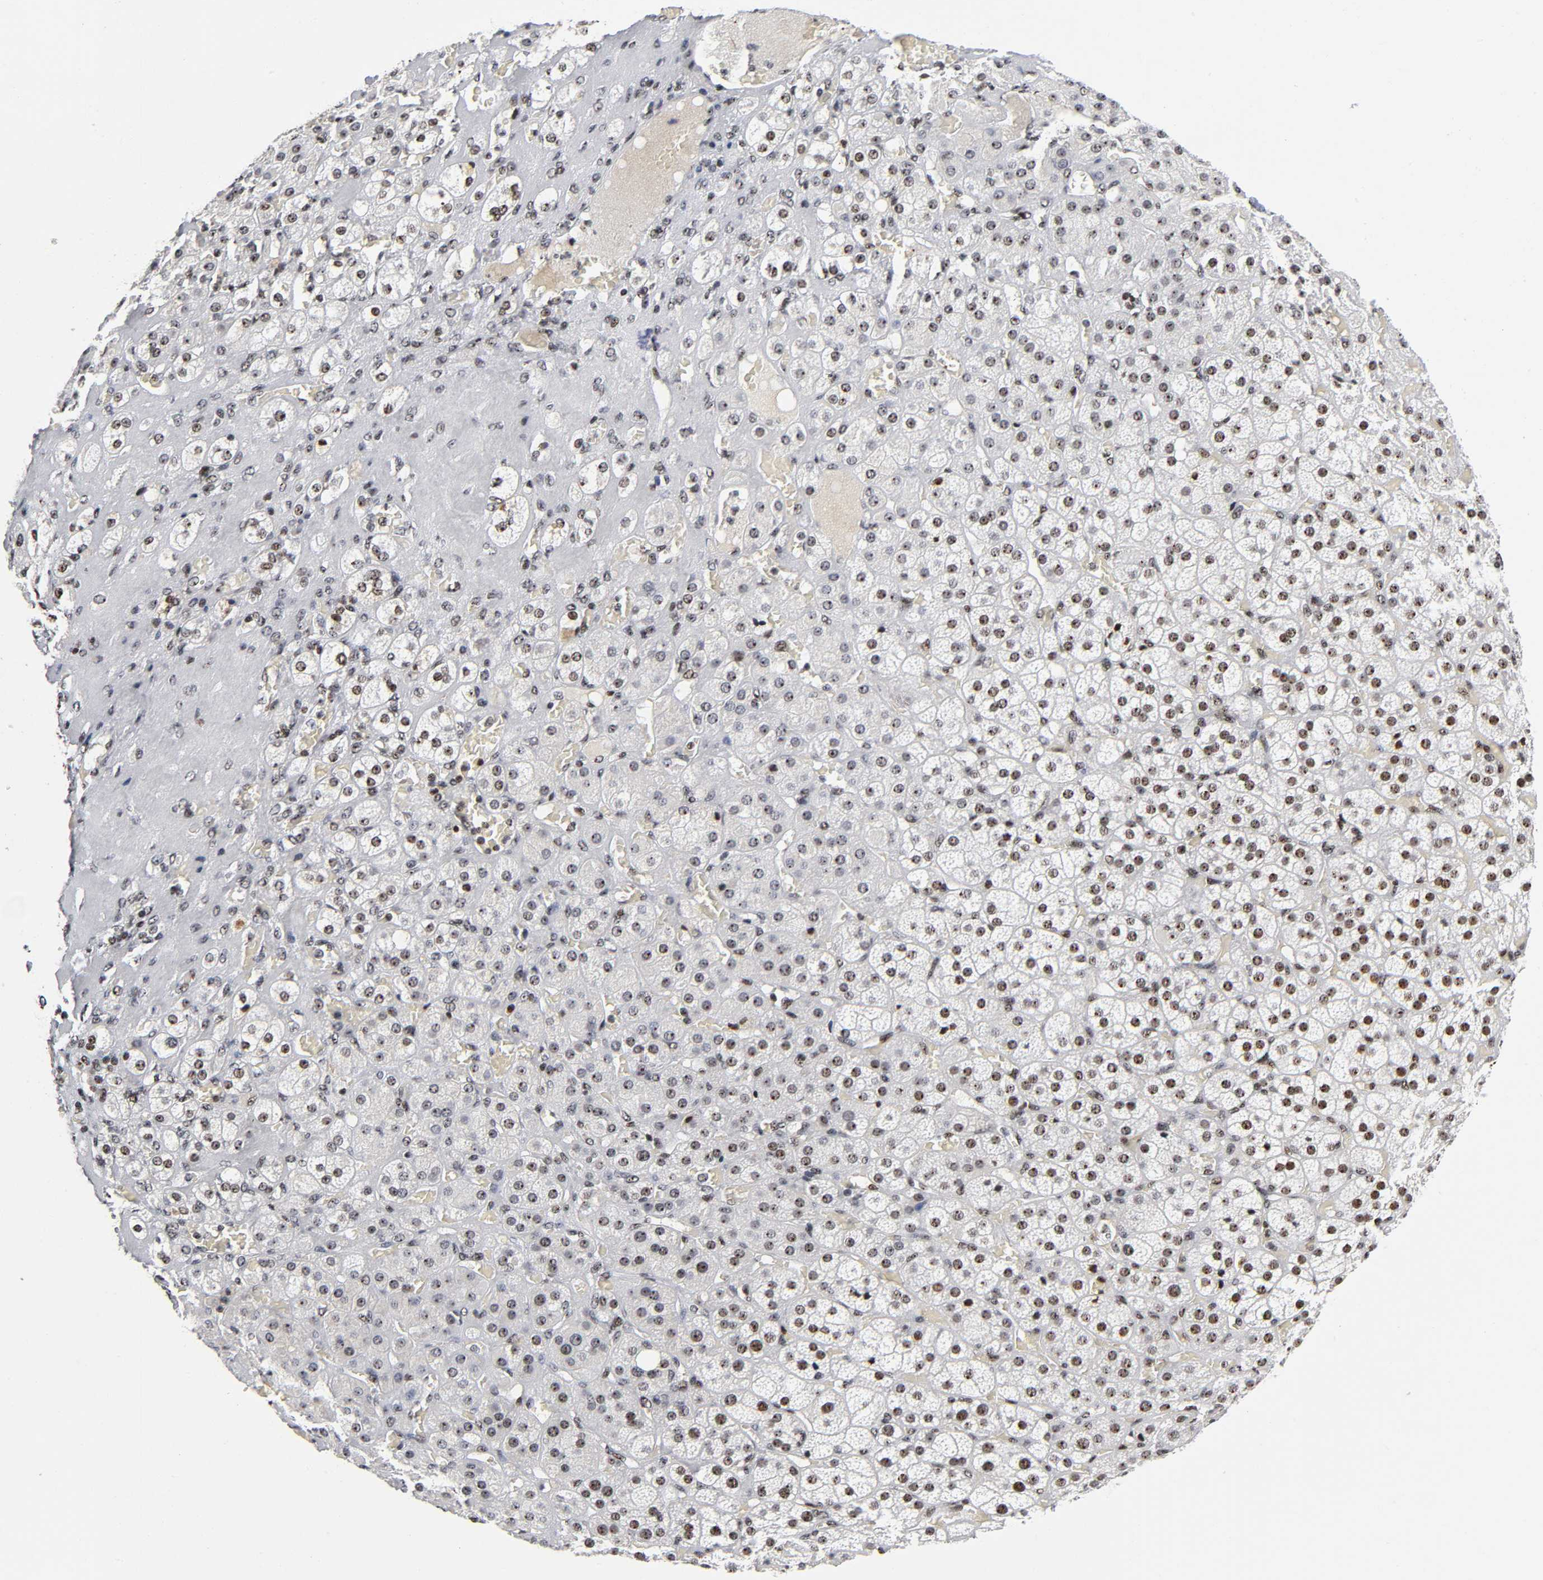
{"staining": {"intensity": "strong", "quantity": ">75%", "location": "nuclear"}, "tissue": "adrenal gland", "cell_type": "Glandular cells", "image_type": "normal", "snomed": [{"axis": "morphology", "description": "Normal tissue, NOS"}, {"axis": "topography", "description": "Adrenal gland"}], "caption": "The immunohistochemical stain shows strong nuclear expression in glandular cells of unremarkable adrenal gland.", "gene": "UBTF", "patient": {"sex": "female", "age": 71}}